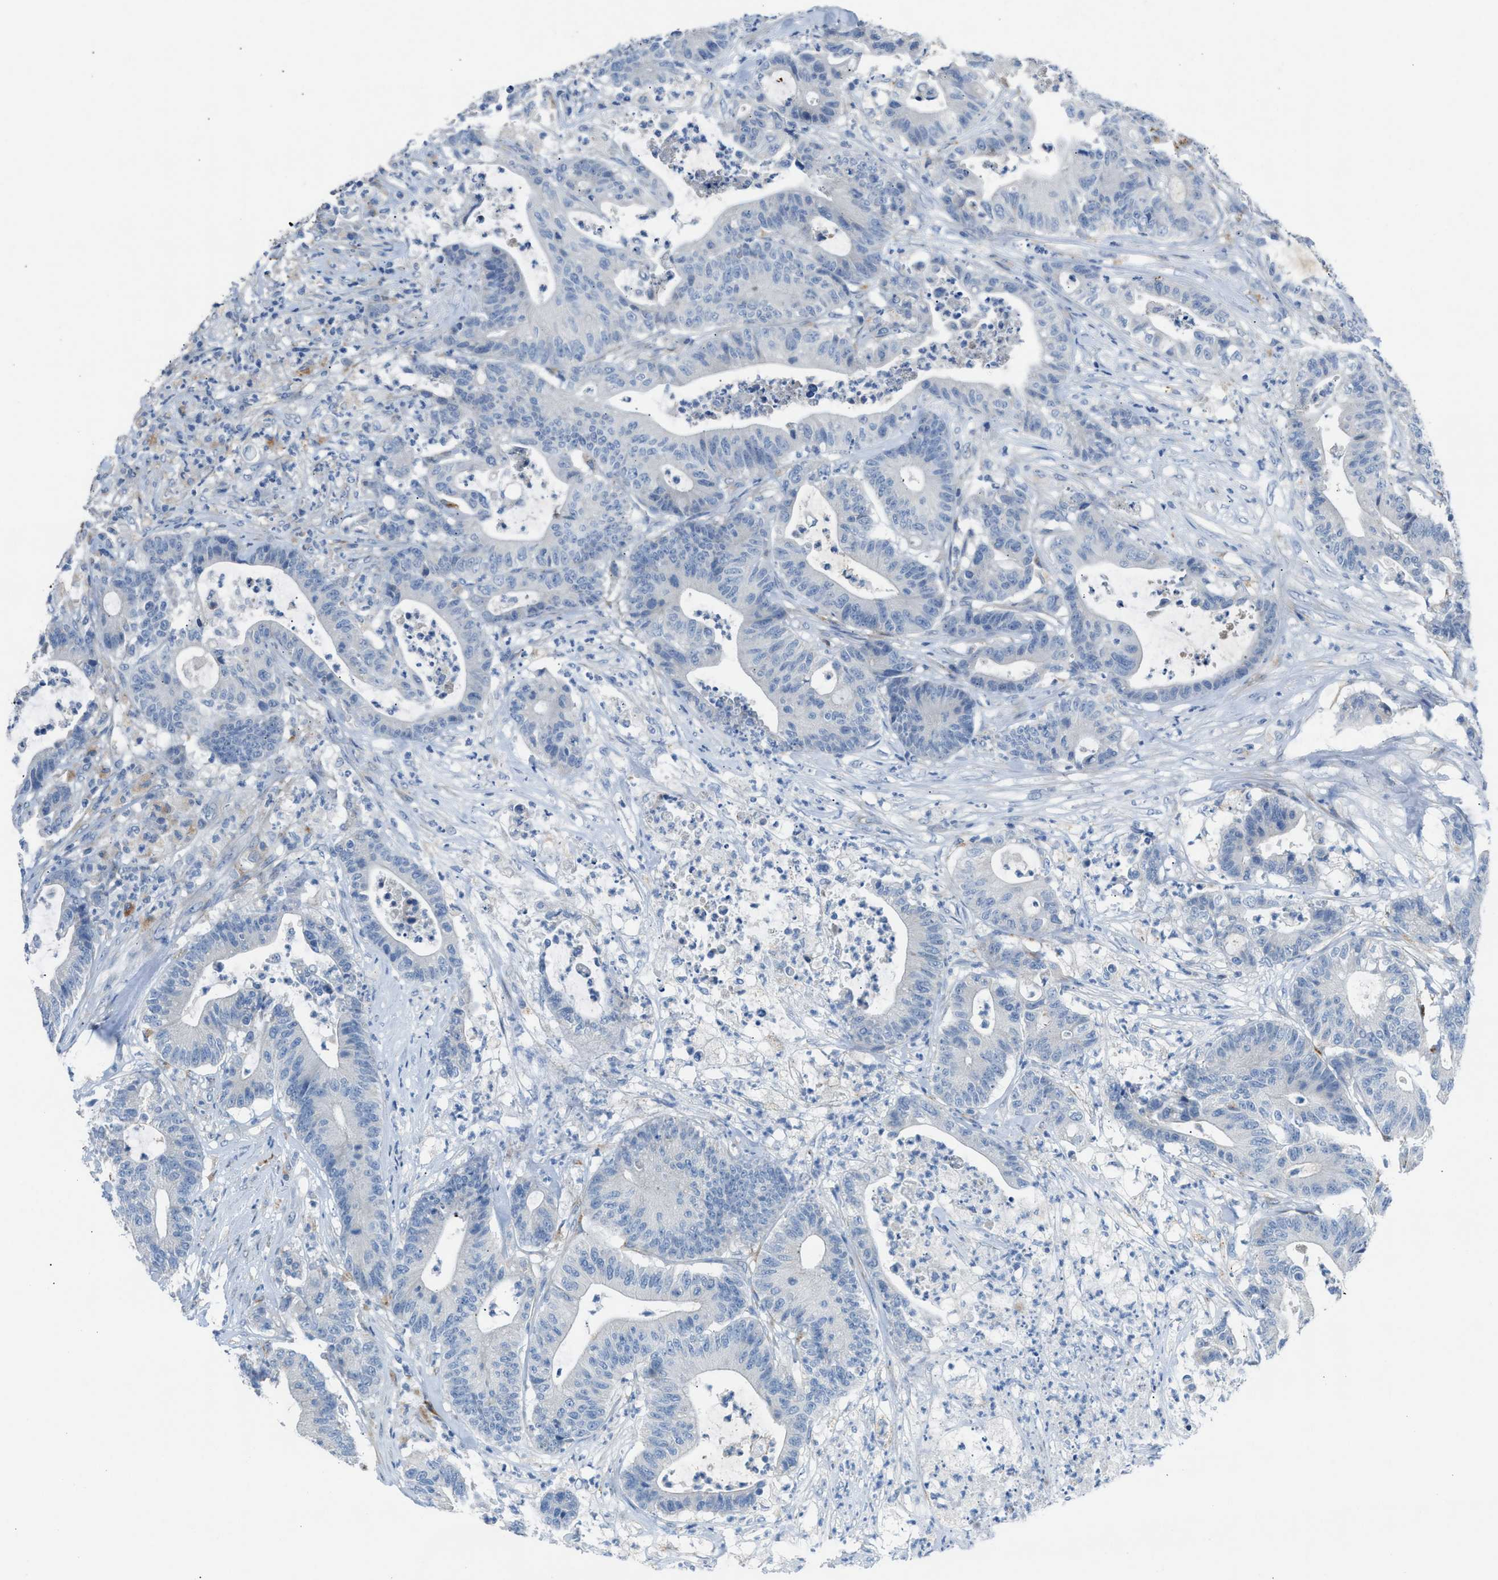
{"staining": {"intensity": "negative", "quantity": "none", "location": "none"}, "tissue": "colorectal cancer", "cell_type": "Tumor cells", "image_type": "cancer", "snomed": [{"axis": "morphology", "description": "Adenocarcinoma, NOS"}, {"axis": "topography", "description": "Colon"}], "caption": "High power microscopy micrograph of an immunohistochemistry (IHC) image of colorectal cancer, revealing no significant staining in tumor cells.", "gene": "ASPA", "patient": {"sex": "female", "age": 84}}